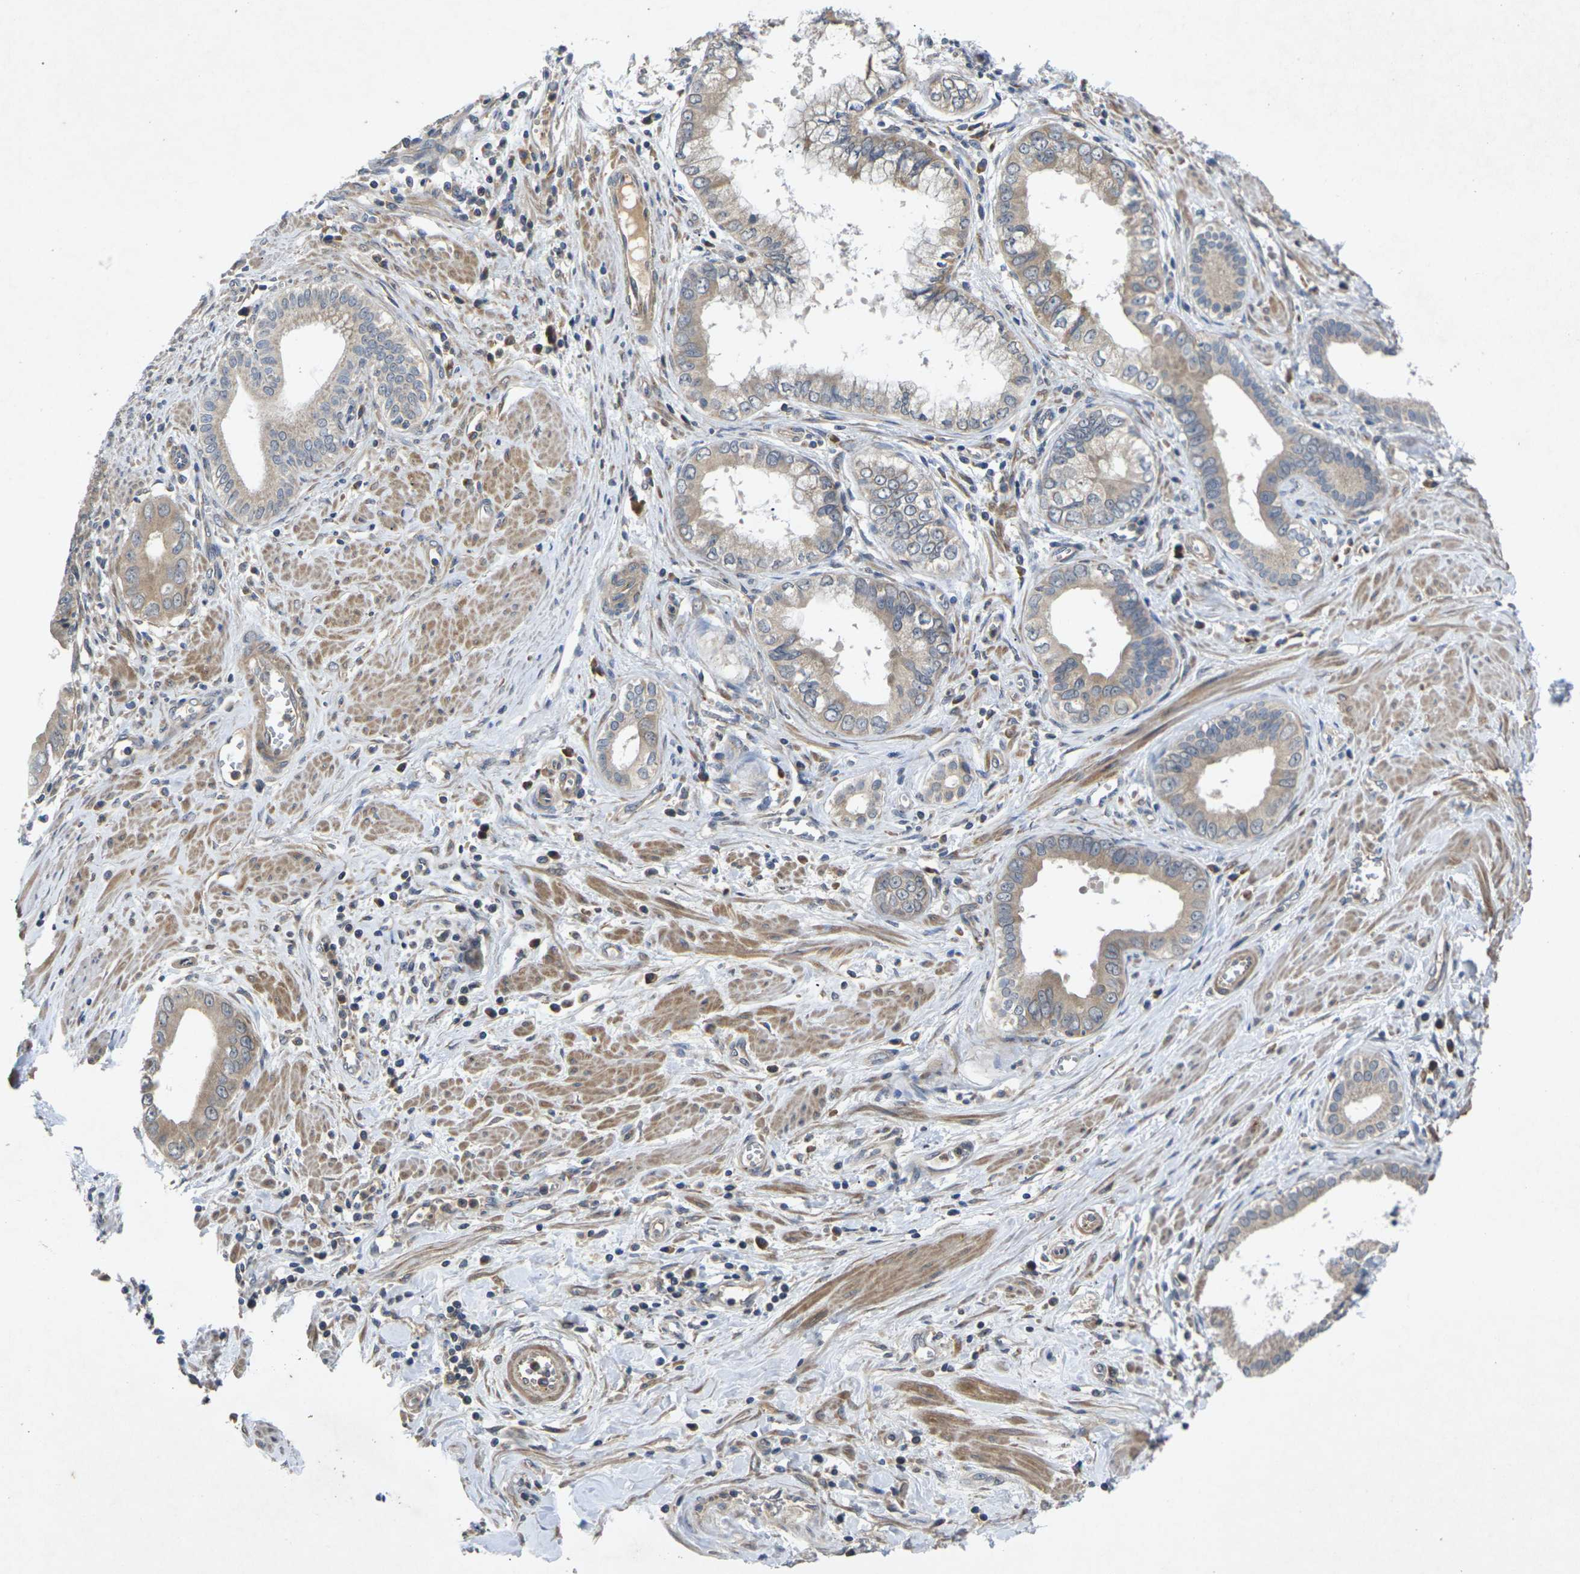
{"staining": {"intensity": "weak", "quantity": ">75%", "location": "cytoplasmic/membranous"}, "tissue": "pancreatic cancer", "cell_type": "Tumor cells", "image_type": "cancer", "snomed": [{"axis": "morphology", "description": "Normal tissue, NOS"}, {"axis": "topography", "description": "Lymph node"}], "caption": "DAB (3,3'-diaminobenzidine) immunohistochemical staining of pancreatic cancer shows weak cytoplasmic/membranous protein staining in approximately >75% of tumor cells.", "gene": "KIF1B", "patient": {"sex": "male", "age": 50}}